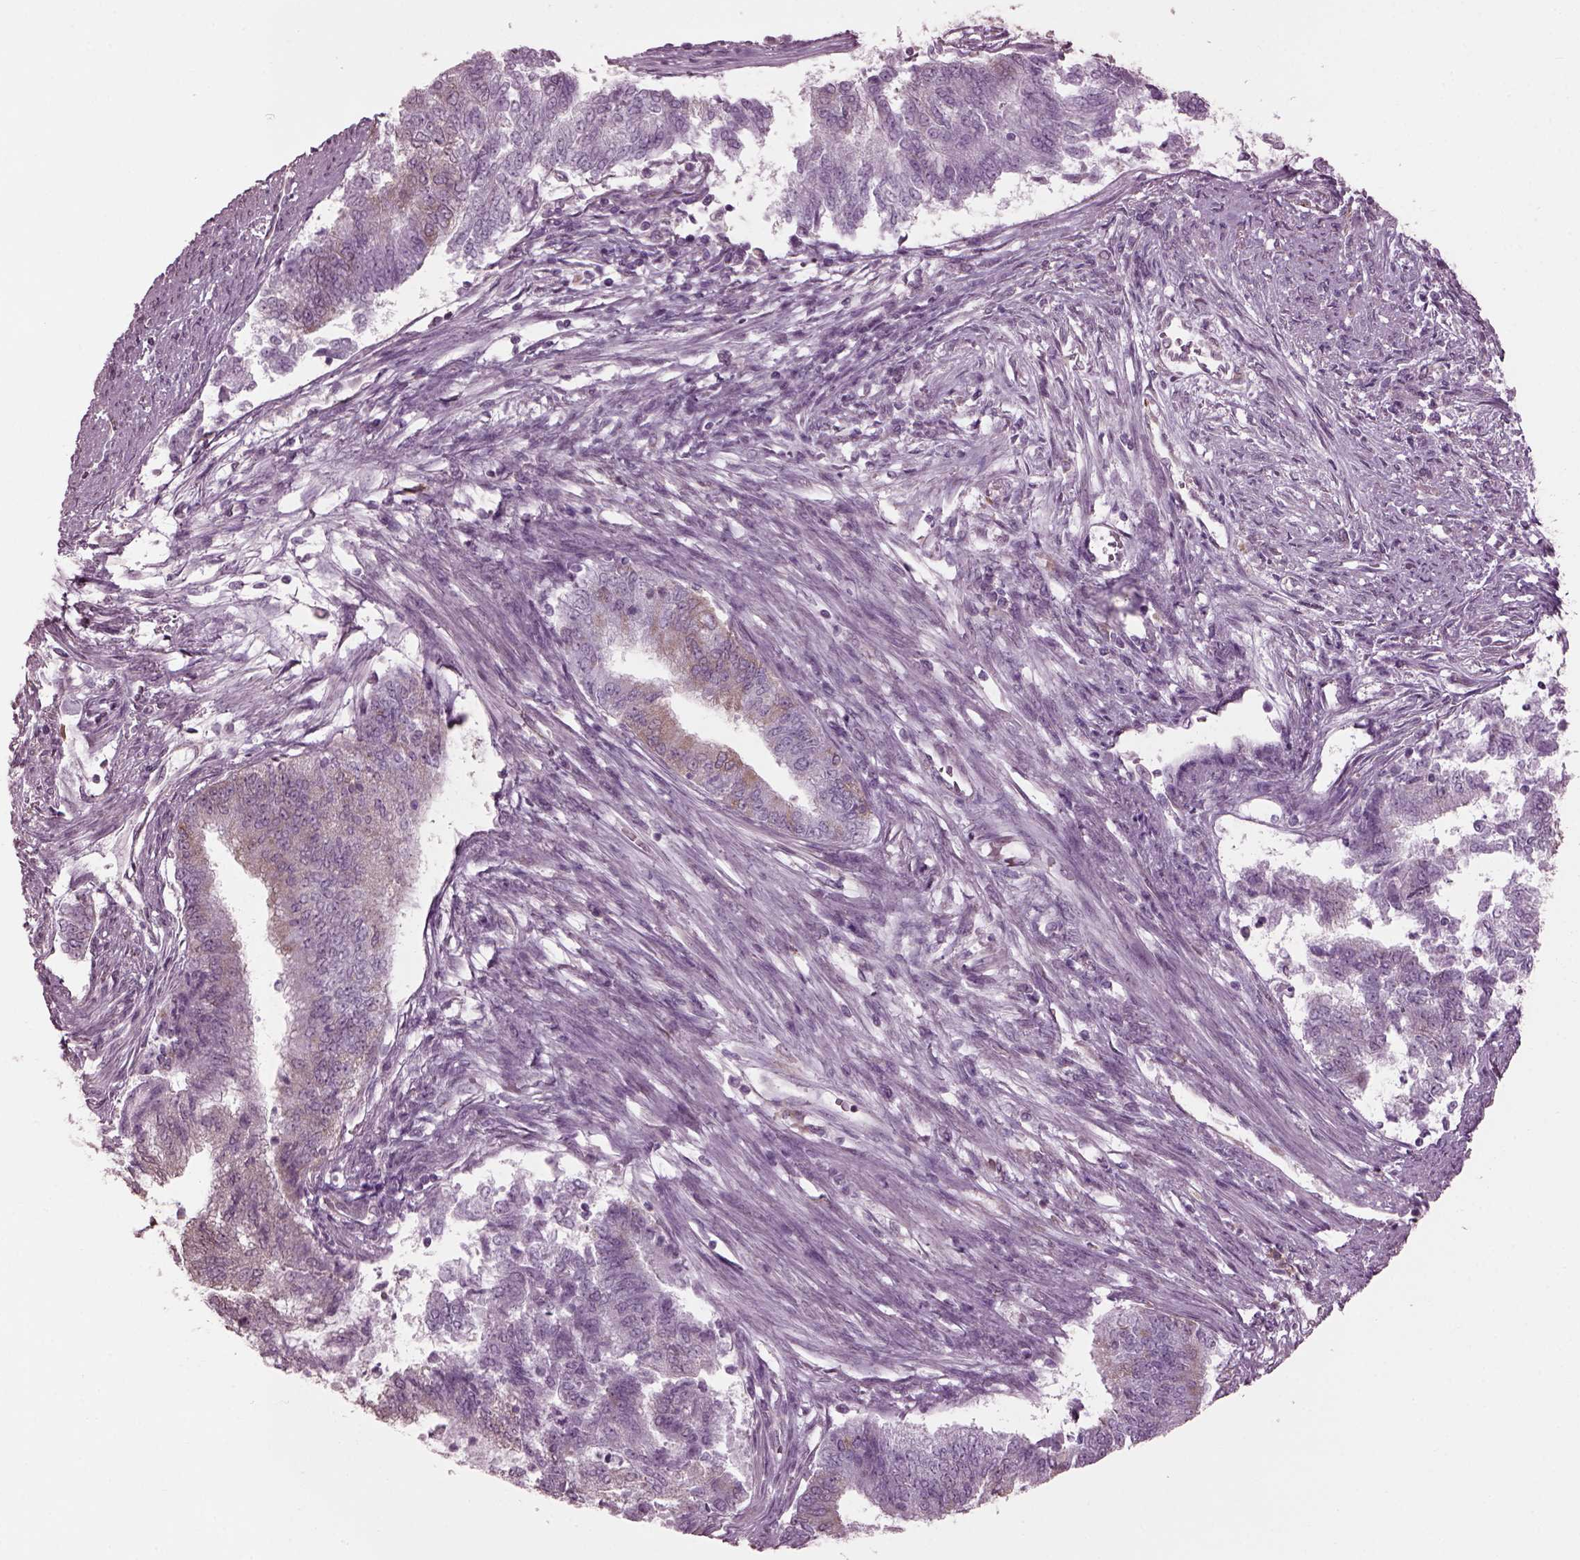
{"staining": {"intensity": "weak", "quantity": "<25%", "location": "cytoplasmic/membranous"}, "tissue": "endometrial cancer", "cell_type": "Tumor cells", "image_type": "cancer", "snomed": [{"axis": "morphology", "description": "Adenocarcinoma, NOS"}, {"axis": "topography", "description": "Endometrium"}], "caption": "There is no significant expression in tumor cells of endometrial cancer (adenocarcinoma).", "gene": "CABP5", "patient": {"sex": "female", "age": 65}}